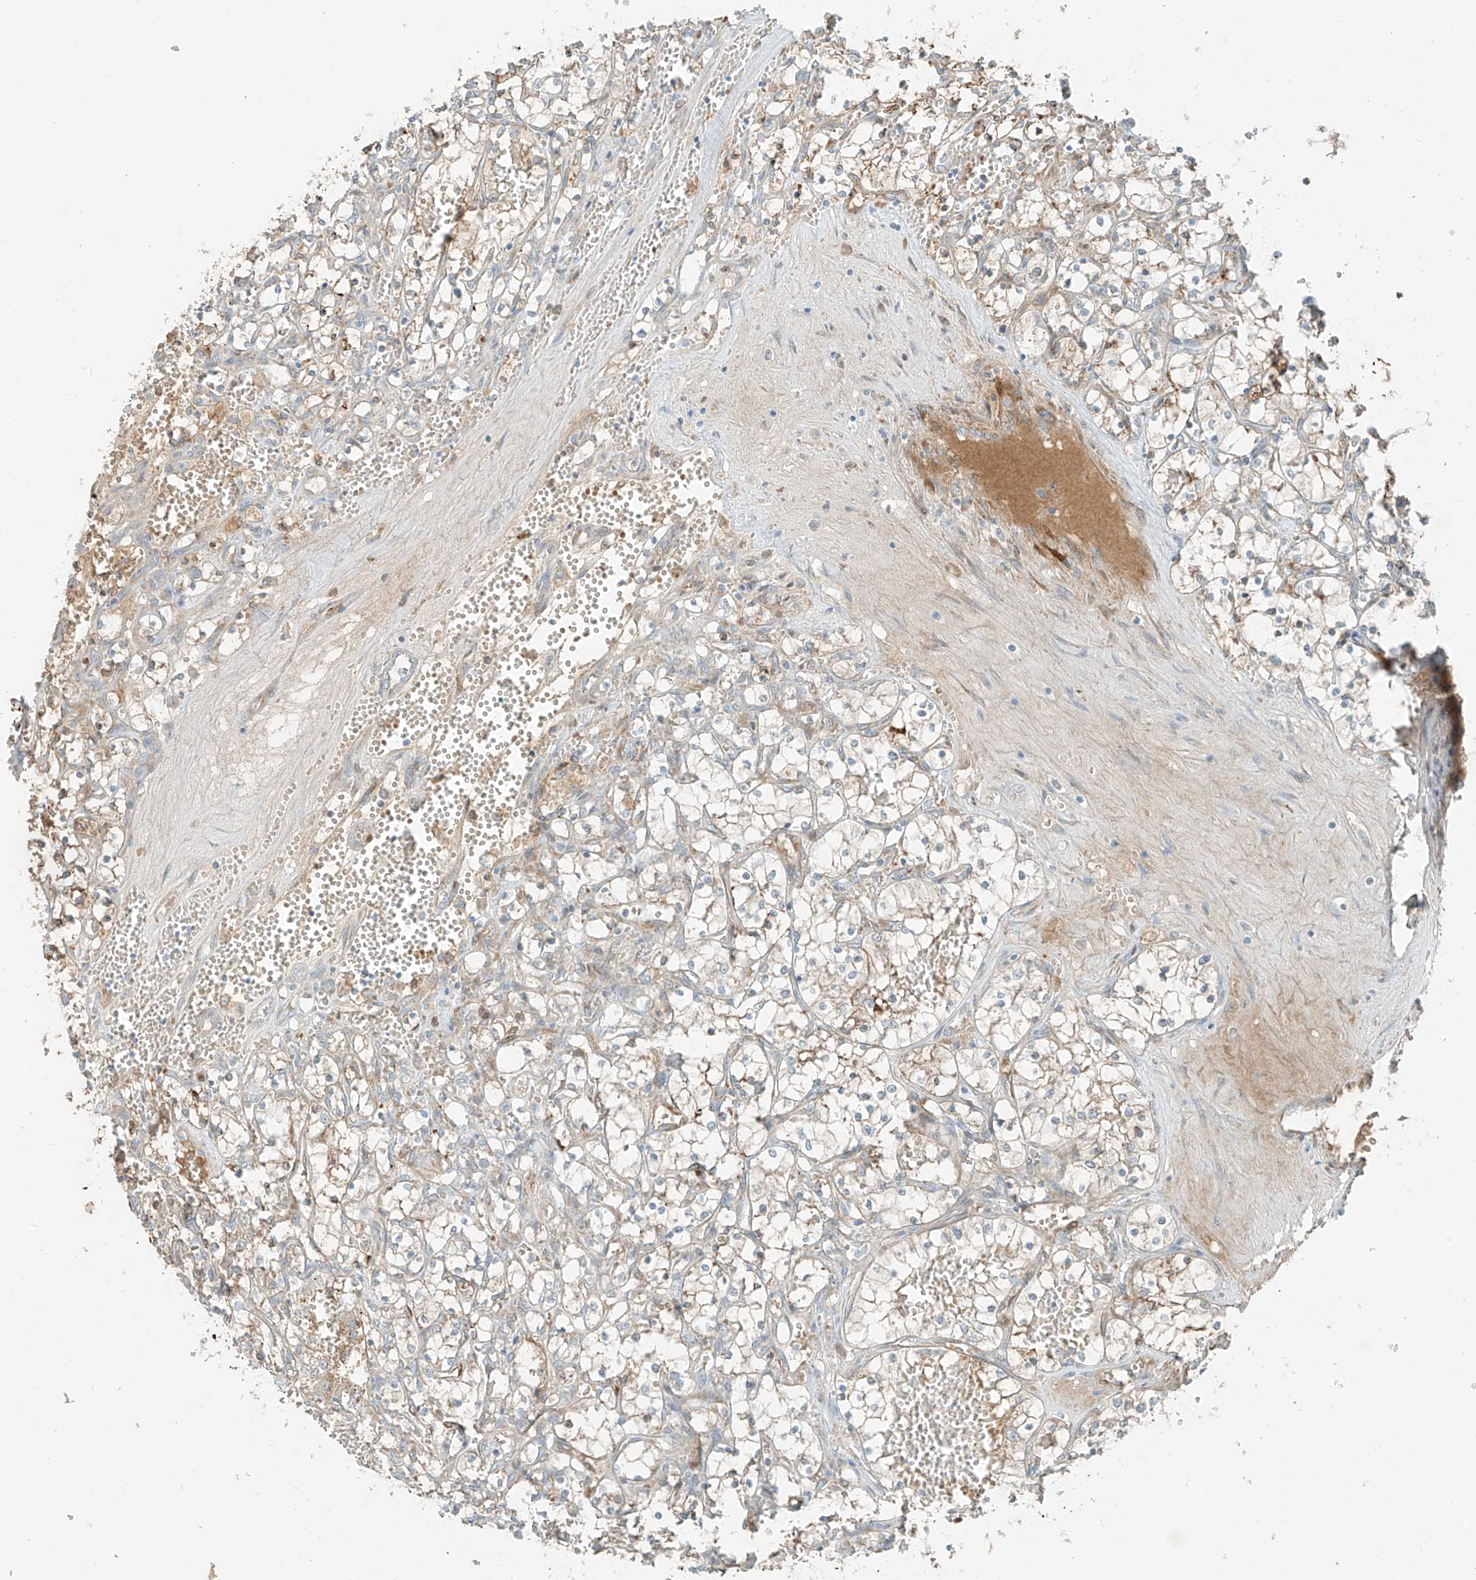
{"staining": {"intensity": "weak", "quantity": "<25%", "location": "cytoplasmic/membranous"}, "tissue": "renal cancer", "cell_type": "Tumor cells", "image_type": "cancer", "snomed": [{"axis": "morphology", "description": "Adenocarcinoma, NOS"}, {"axis": "topography", "description": "Kidney"}], "caption": "Renal adenocarcinoma stained for a protein using immunohistochemistry (IHC) exhibits no expression tumor cells.", "gene": "FSTL1", "patient": {"sex": "female", "age": 69}}